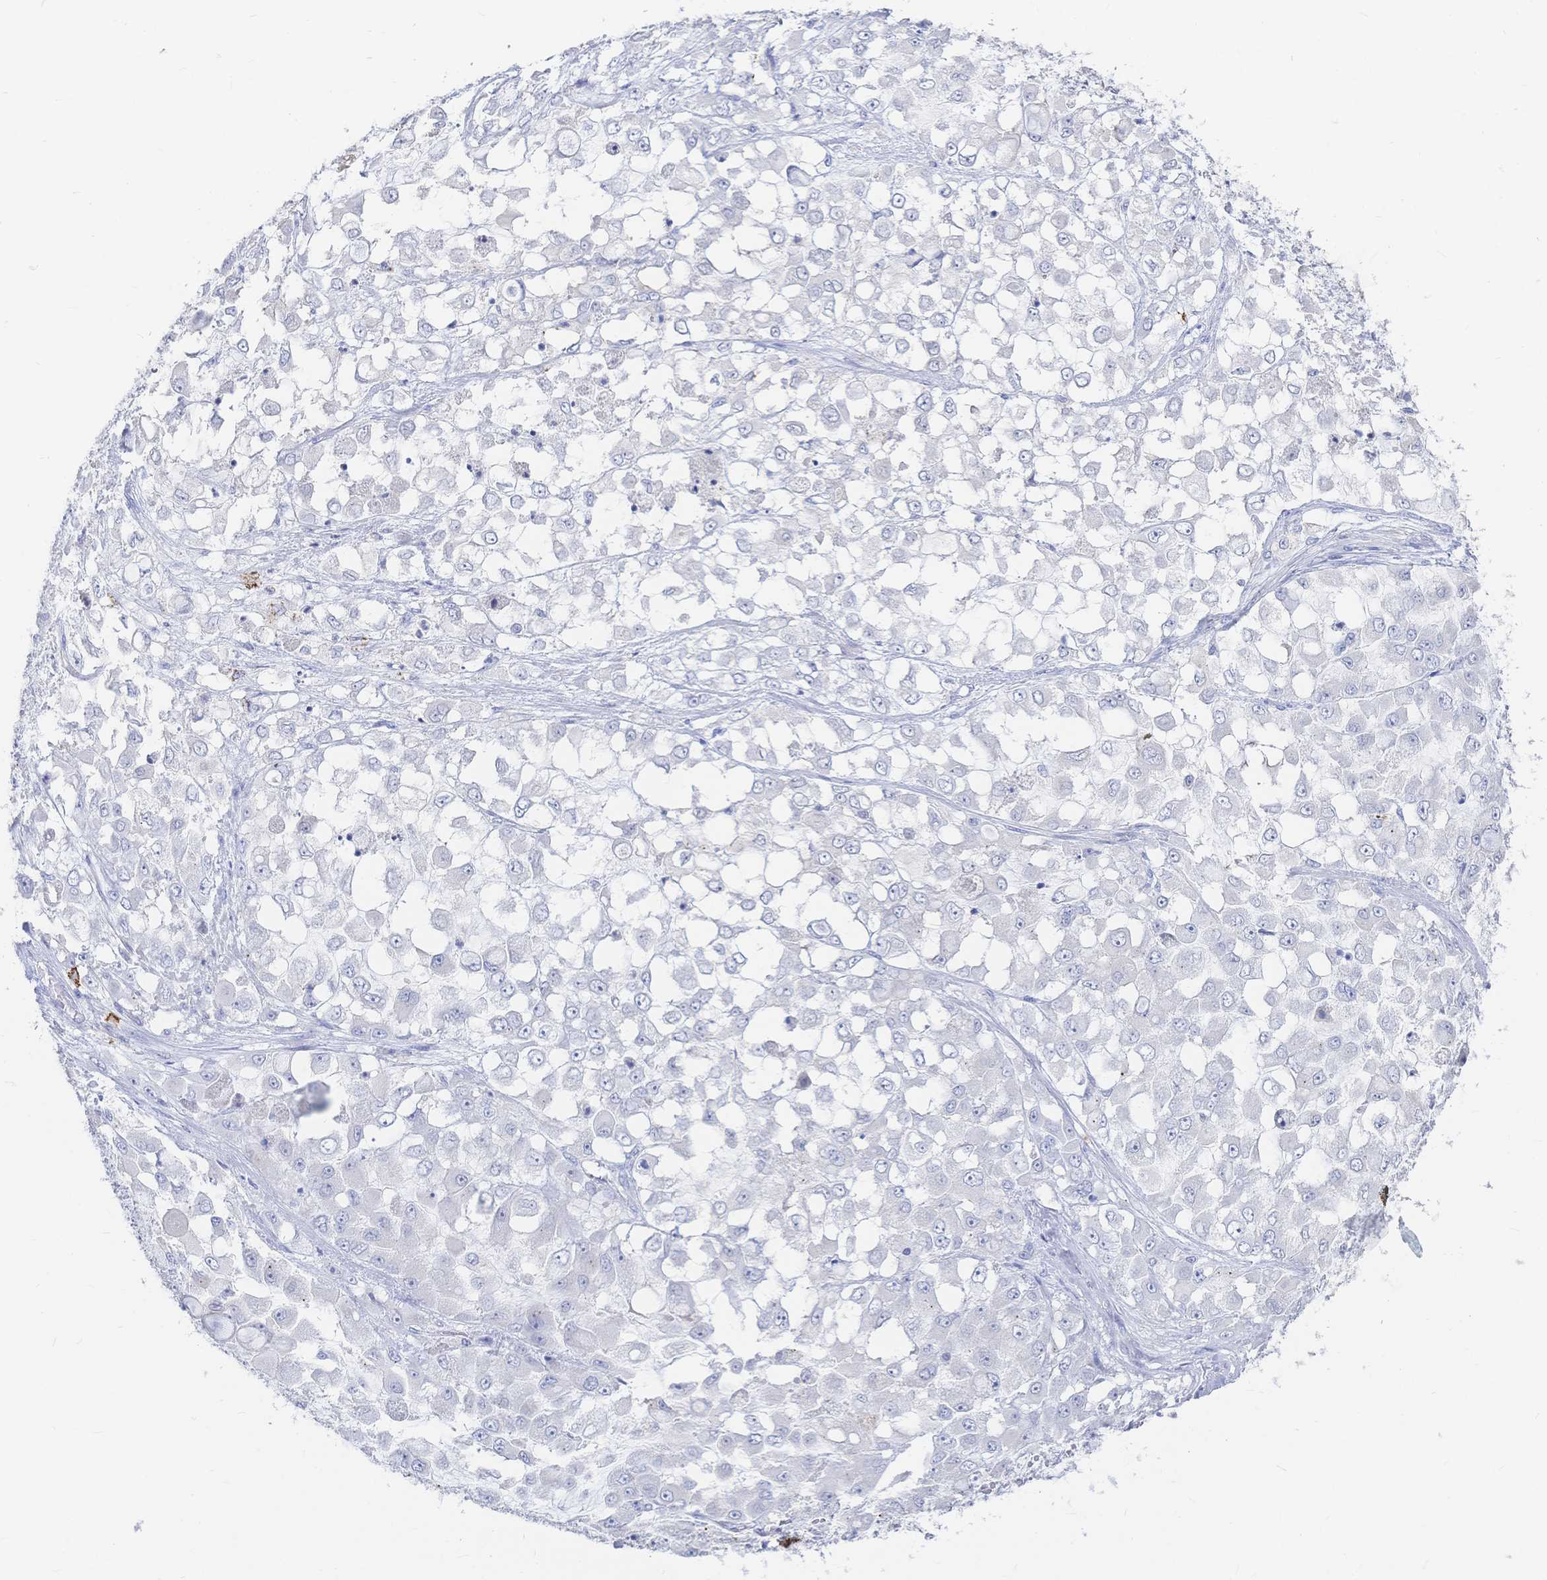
{"staining": {"intensity": "negative", "quantity": "none", "location": "none"}, "tissue": "stomach cancer", "cell_type": "Tumor cells", "image_type": "cancer", "snomed": [{"axis": "morphology", "description": "Adenocarcinoma, NOS"}, {"axis": "topography", "description": "Stomach"}], "caption": "A photomicrograph of stomach cancer stained for a protein reveals no brown staining in tumor cells.", "gene": "IL2RB", "patient": {"sex": "female", "age": 76}}